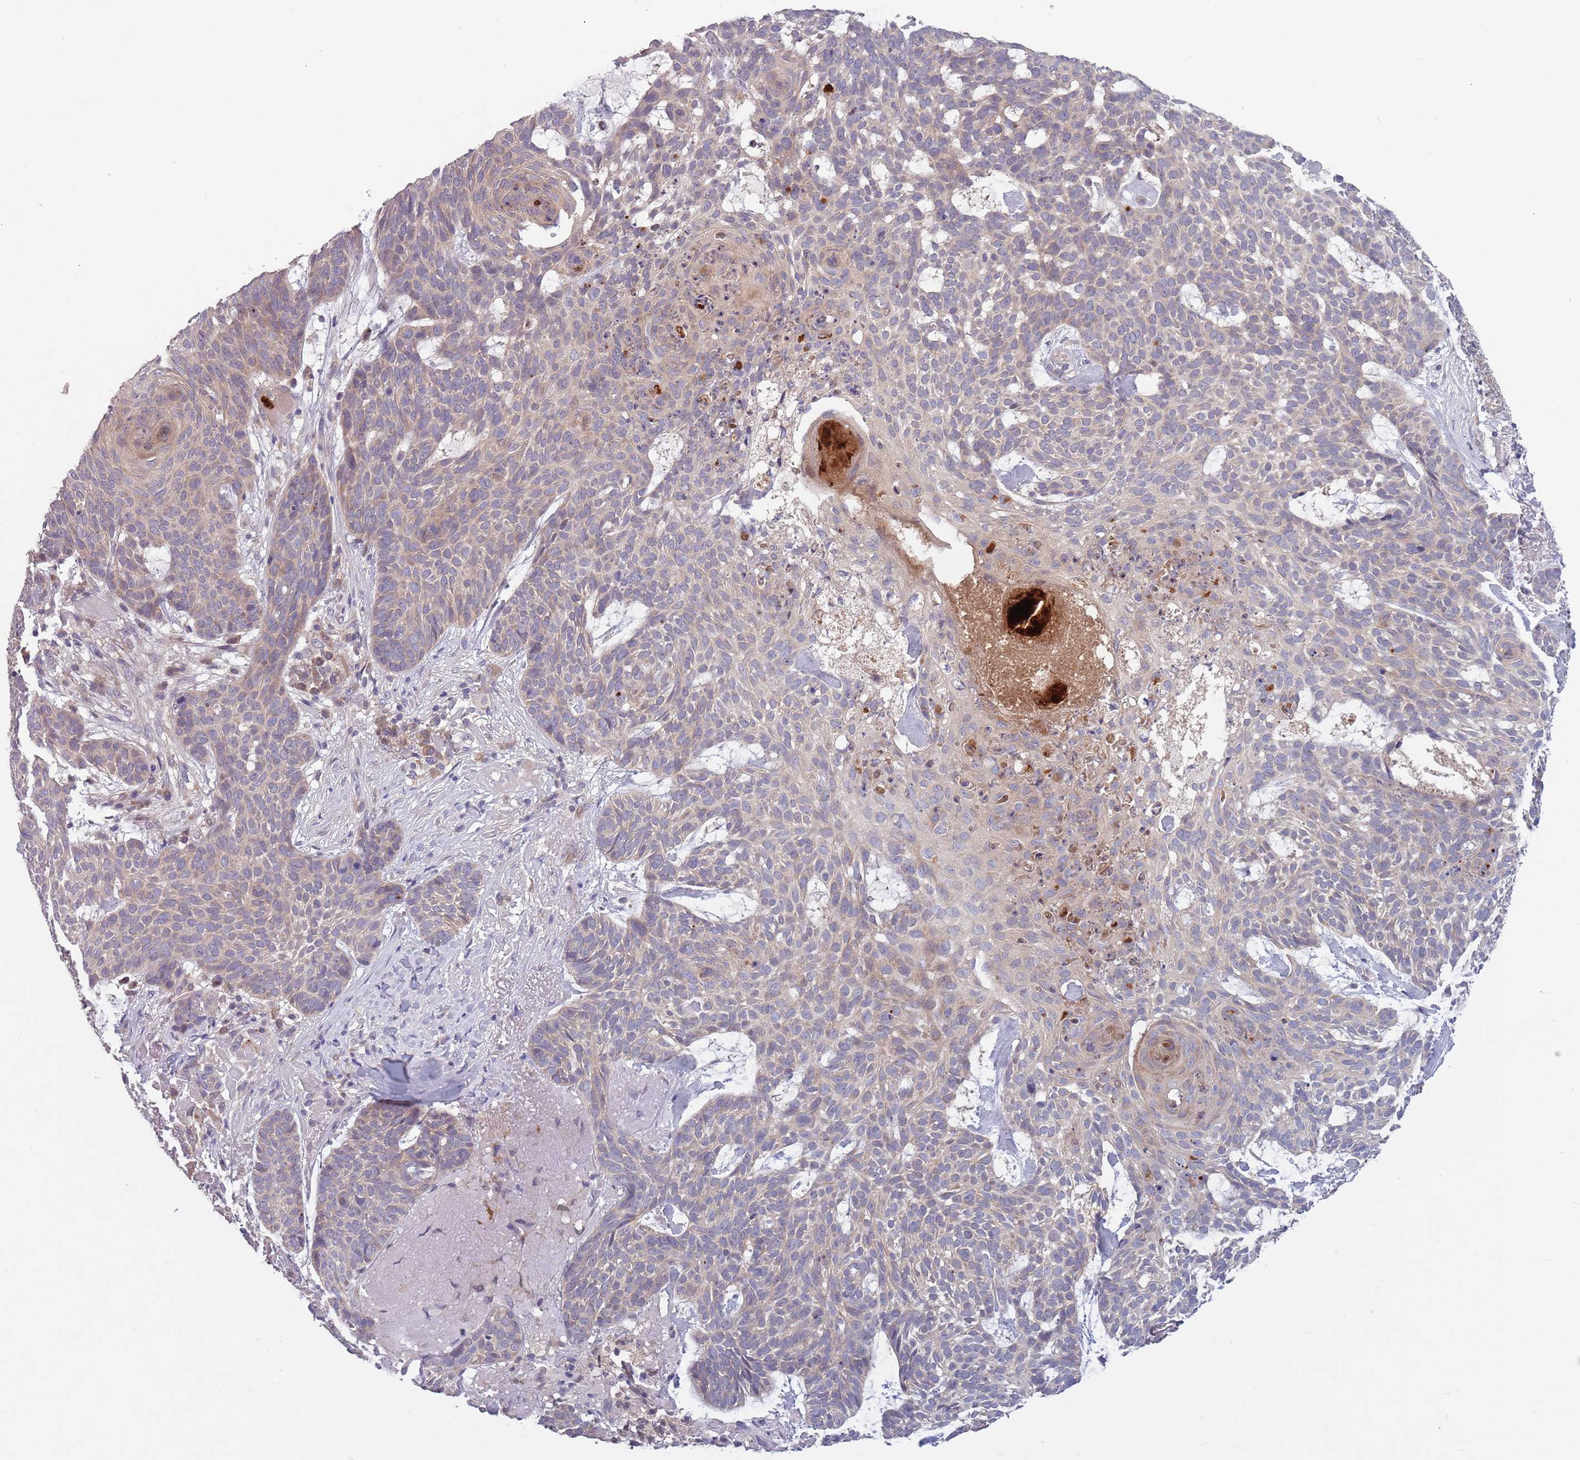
{"staining": {"intensity": "negative", "quantity": "none", "location": "none"}, "tissue": "skin cancer", "cell_type": "Tumor cells", "image_type": "cancer", "snomed": [{"axis": "morphology", "description": "Basal cell carcinoma"}, {"axis": "topography", "description": "Skin"}], "caption": "This micrograph is of basal cell carcinoma (skin) stained with immunohistochemistry (IHC) to label a protein in brown with the nuclei are counter-stained blue. There is no positivity in tumor cells.", "gene": "TYW1", "patient": {"sex": "female", "age": 89}}